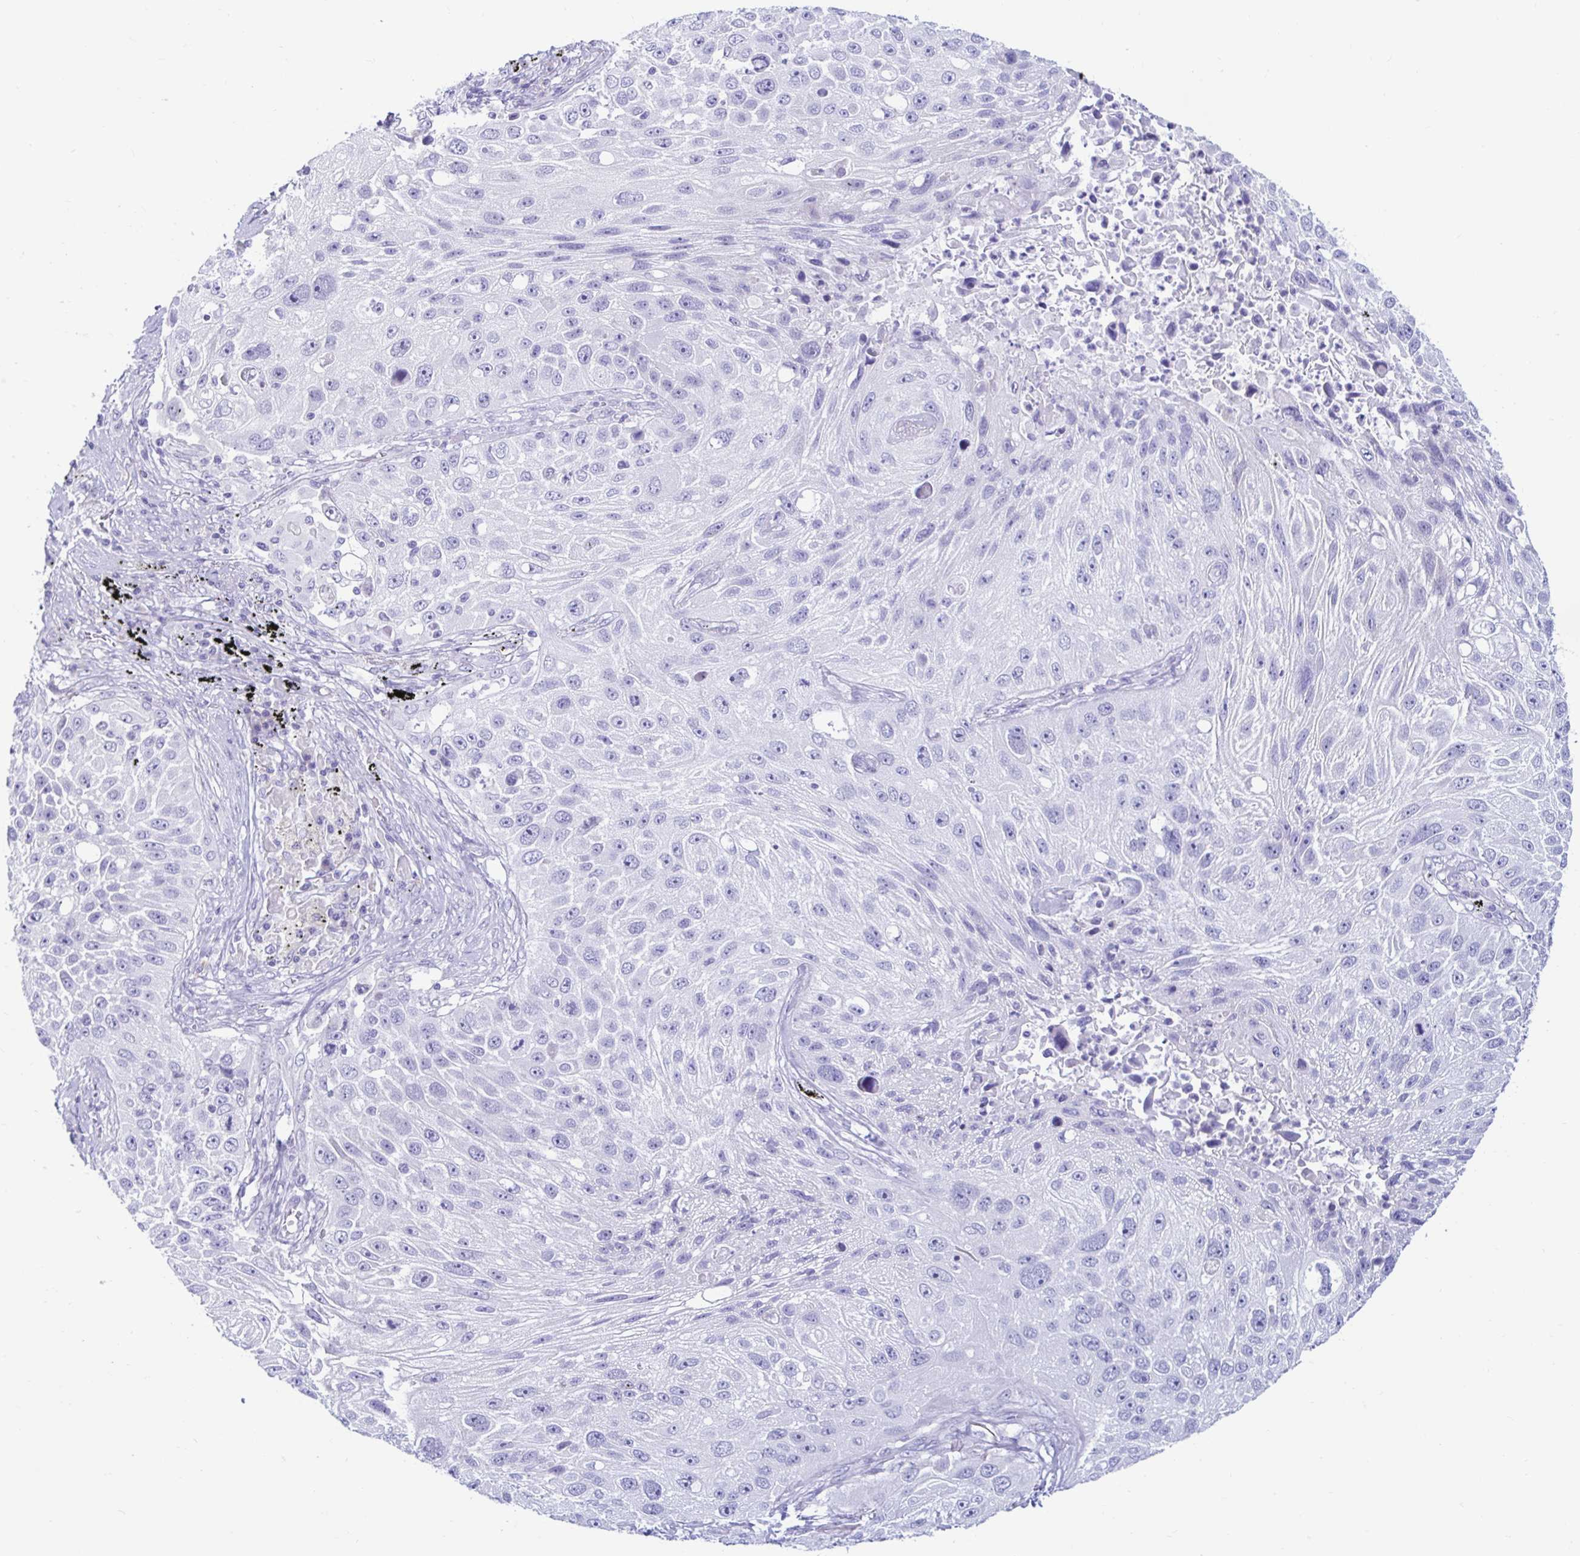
{"staining": {"intensity": "negative", "quantity": "none", "location": "none"}, "tissue": "lung cancer", "cell_type": "Tumor cells", "image_type": "cancer", "snomed": [{"axis": "morphology", "description": "Normal morphology"}, {"axis": "morphology", "description": "Squamous cell carcinoma, NOS"}, {"axis": "topography", "description": "Lymph node"}, {"axis": "topography", "description": "Lung"}], "caption": "This is an IHC histopathology image of lung cancer. There is no positivity in tumor cells.", "gene": "BEST1", "patient": {"sex": "male", "age": 67}}